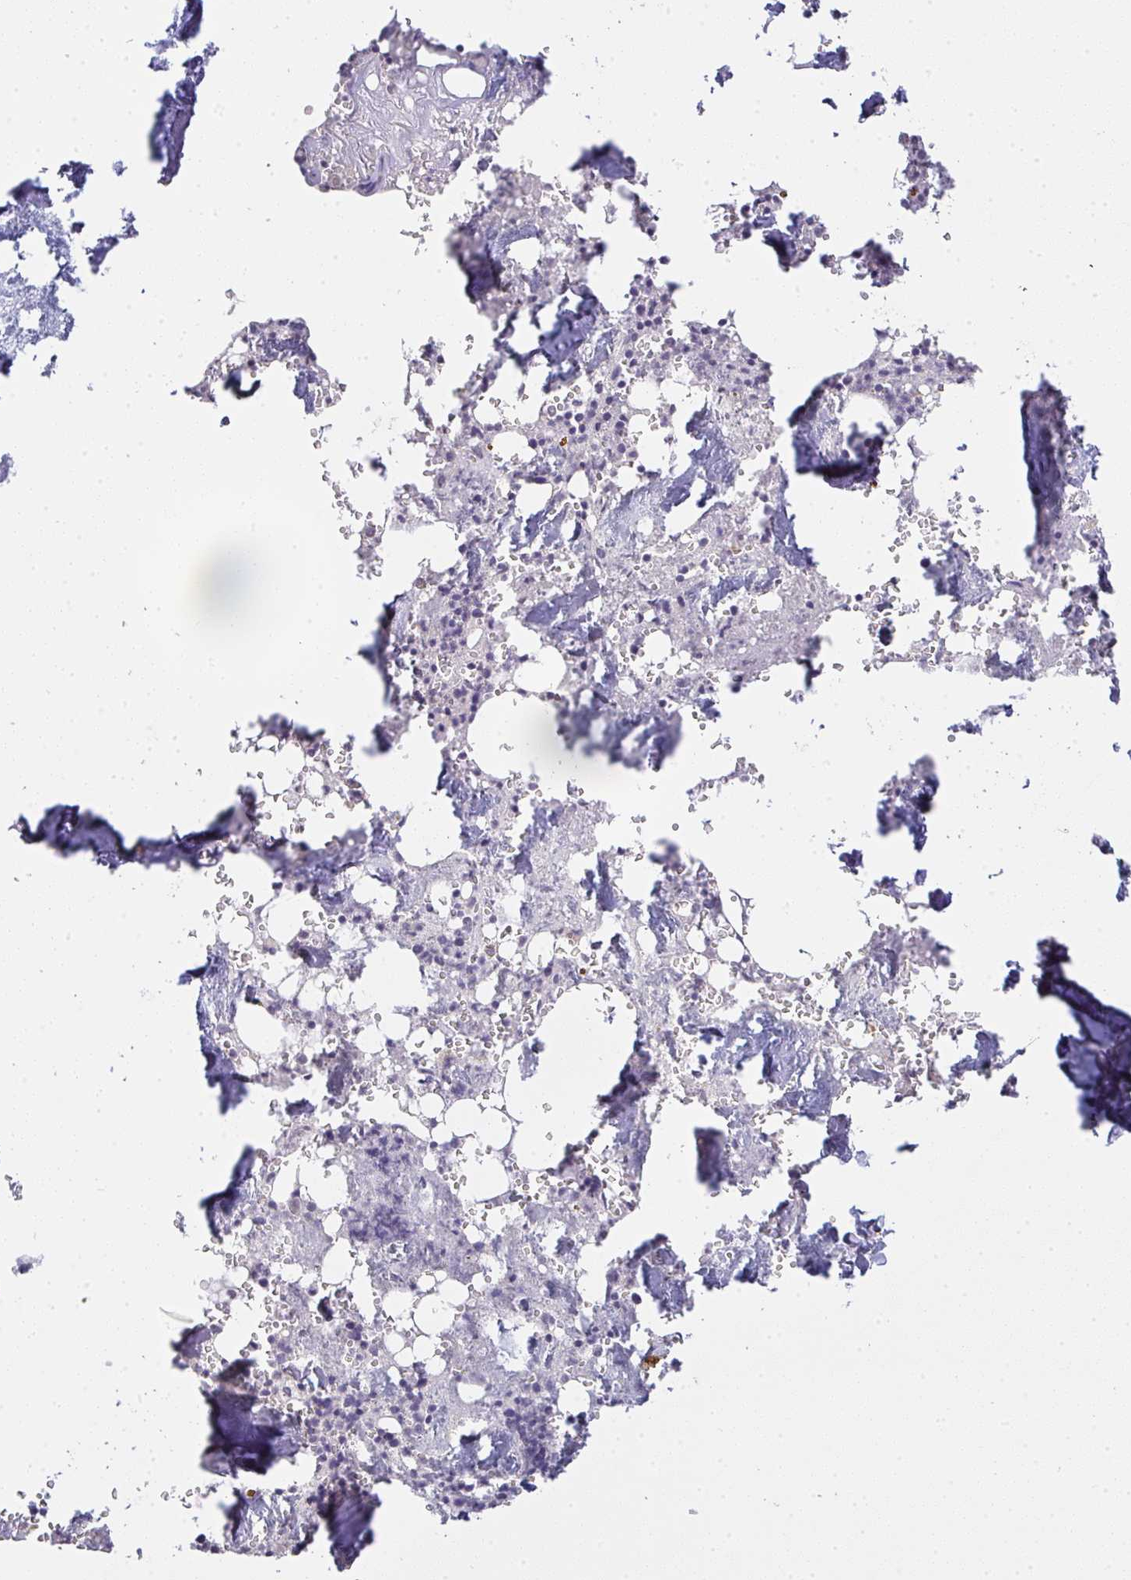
{"staining": {"intensity": "negative", "quantity": "none", "location": "none"}, "tissue": "bone marrow", "cell_type": "Hematopoietic cells", "image_type": "normal", "snomed": [{"axis": "morphology", "description": "Normal tissue, NOS"}, {"axis": "topography", "description": "Bone marrow"}], "caption": "This is a histopathology image of immunohistochemistry staining of normal bone marrow, which shows no staining in hematopoietic cells.", "gene": "TMEM219", "patient": {"sex": "male", "age": 54}}